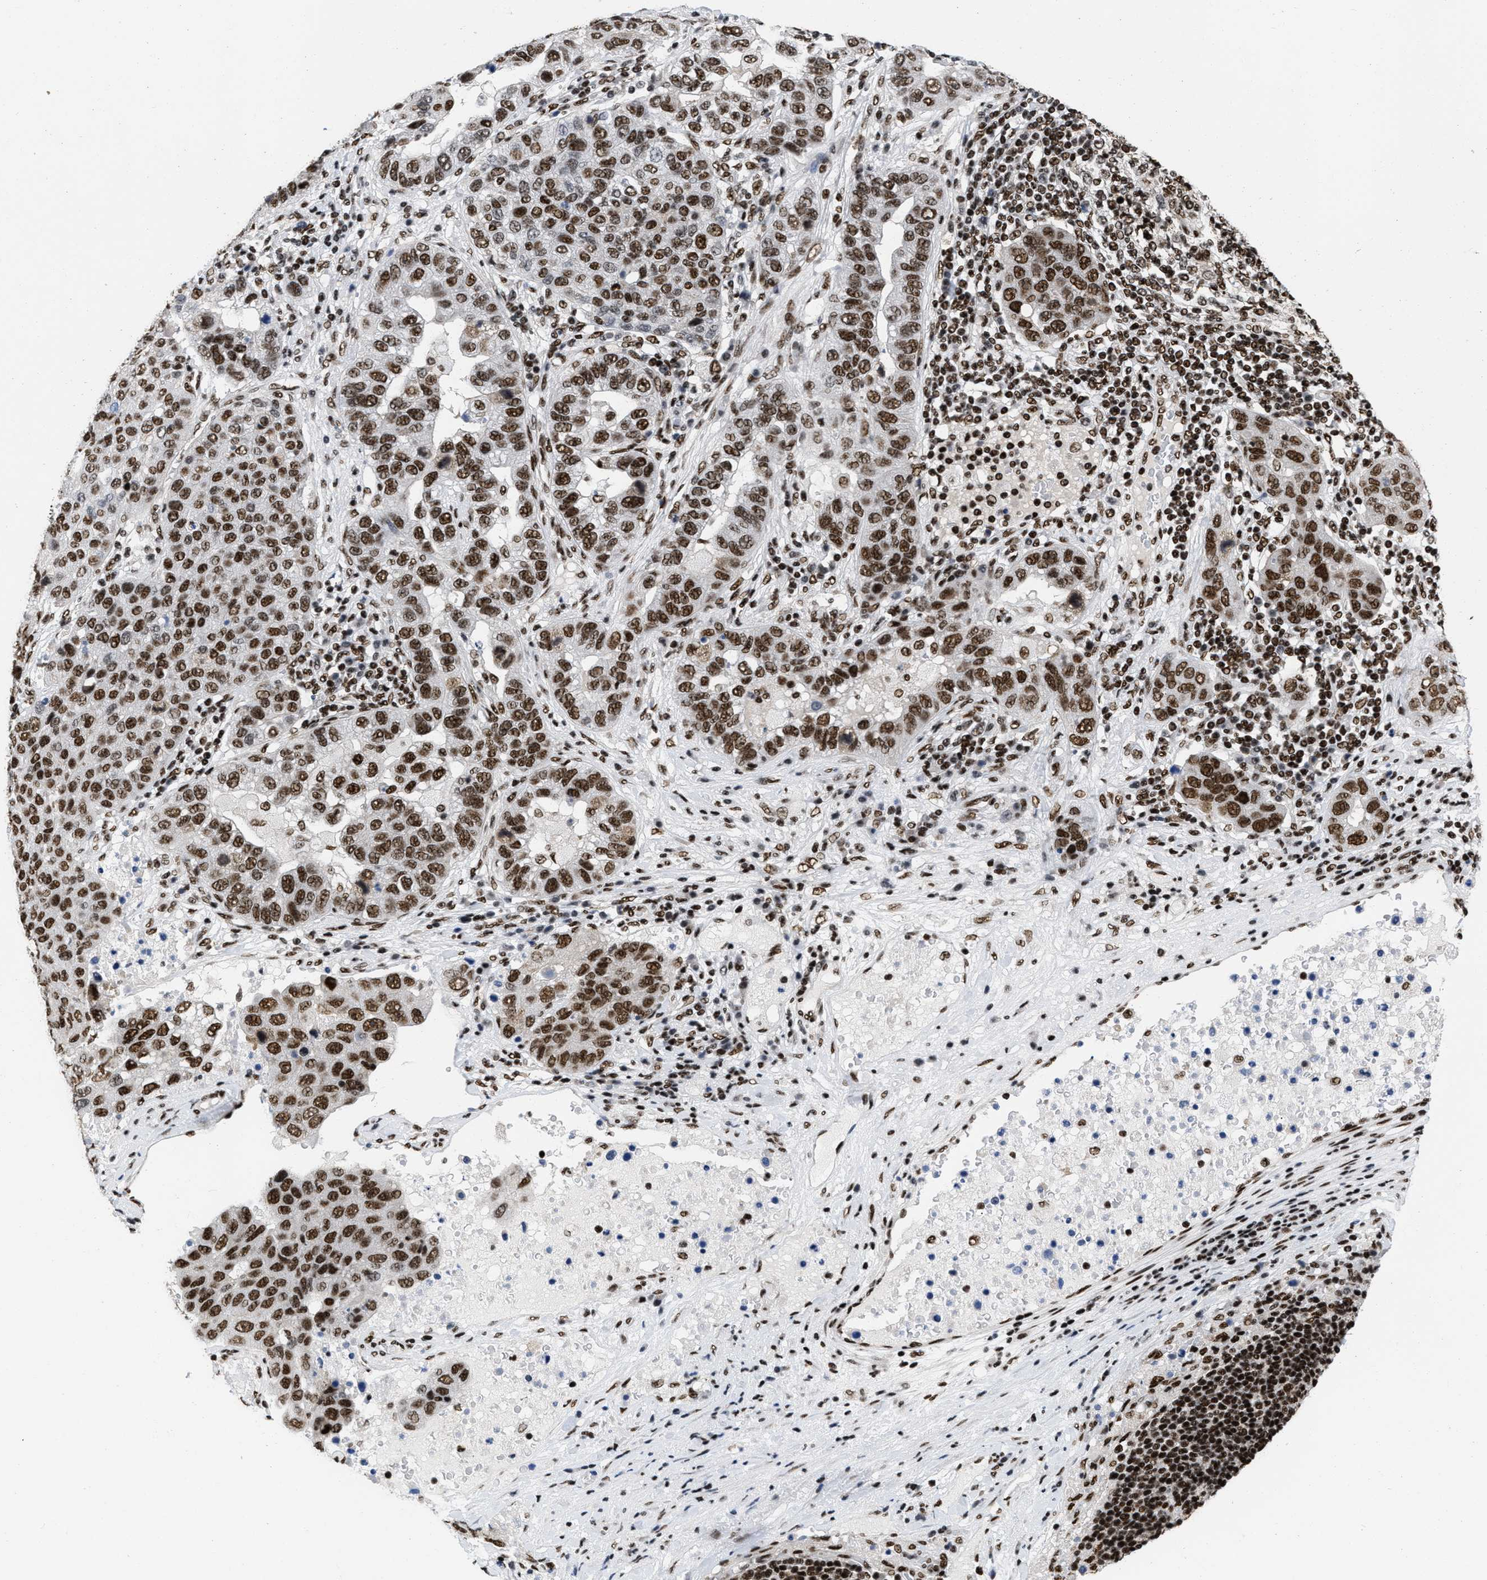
{"staining": {"intensity": "strong", "quantity": ">75%", "location": "nuclear"}, "tissue": "pancreatic cancer", "cell_type": "Tumor cells", "image_type": "cancer", "snomed": [{"axis": "morphology", "description": "Adenocarcinoma, NOS"}, {"axis": "topography", "description": "Pancreas"}], "caption": "Immunohistochemistry (IHC) histopathology image of pancreatic cancer (adenocarcinoma) stained for a protein (brown), which shows high levels of strong nuclear staining in about >75% of tumor cells.", "gene": "CREB1", "patient": {"sex": "female", "age": 61}}